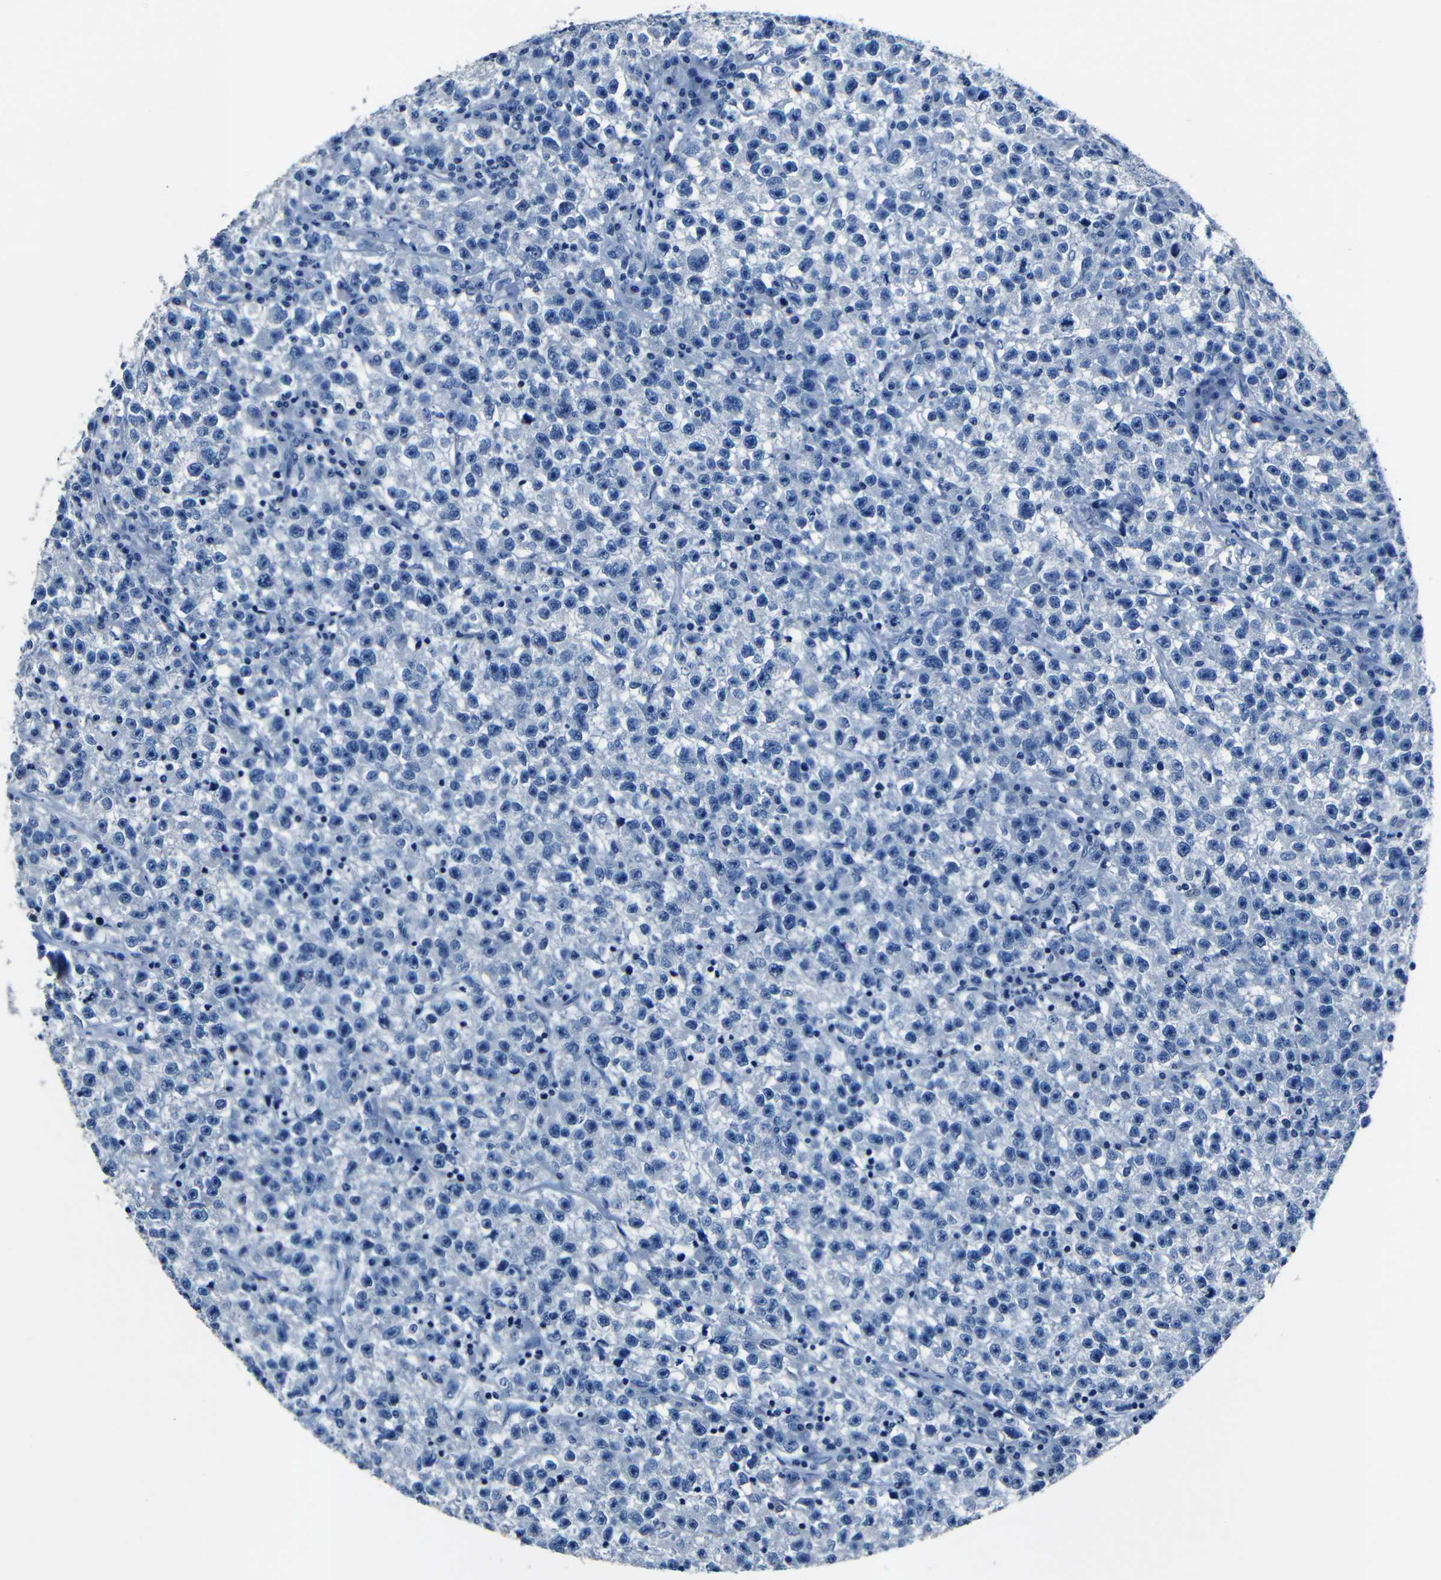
{"staining": {"intensity": "negative", "quantity": "none", "location": "none"}, "tissue": "testis cancer", "cell_type": "Tumor cells", "image_type": "cancer", "snomed": [{"axis": "morphology", "description": "Seminoma, NOS"}, {"axis": "topography", "description": "Testis"}], "caption": "High power microscopy image of an immunohistochemistry photomicrograph of testis cancer (seminoma), revealing no significant positivity in tumor cells.", "gene": "NCMAP", "patient": {"sex": "male", "age": 22}}